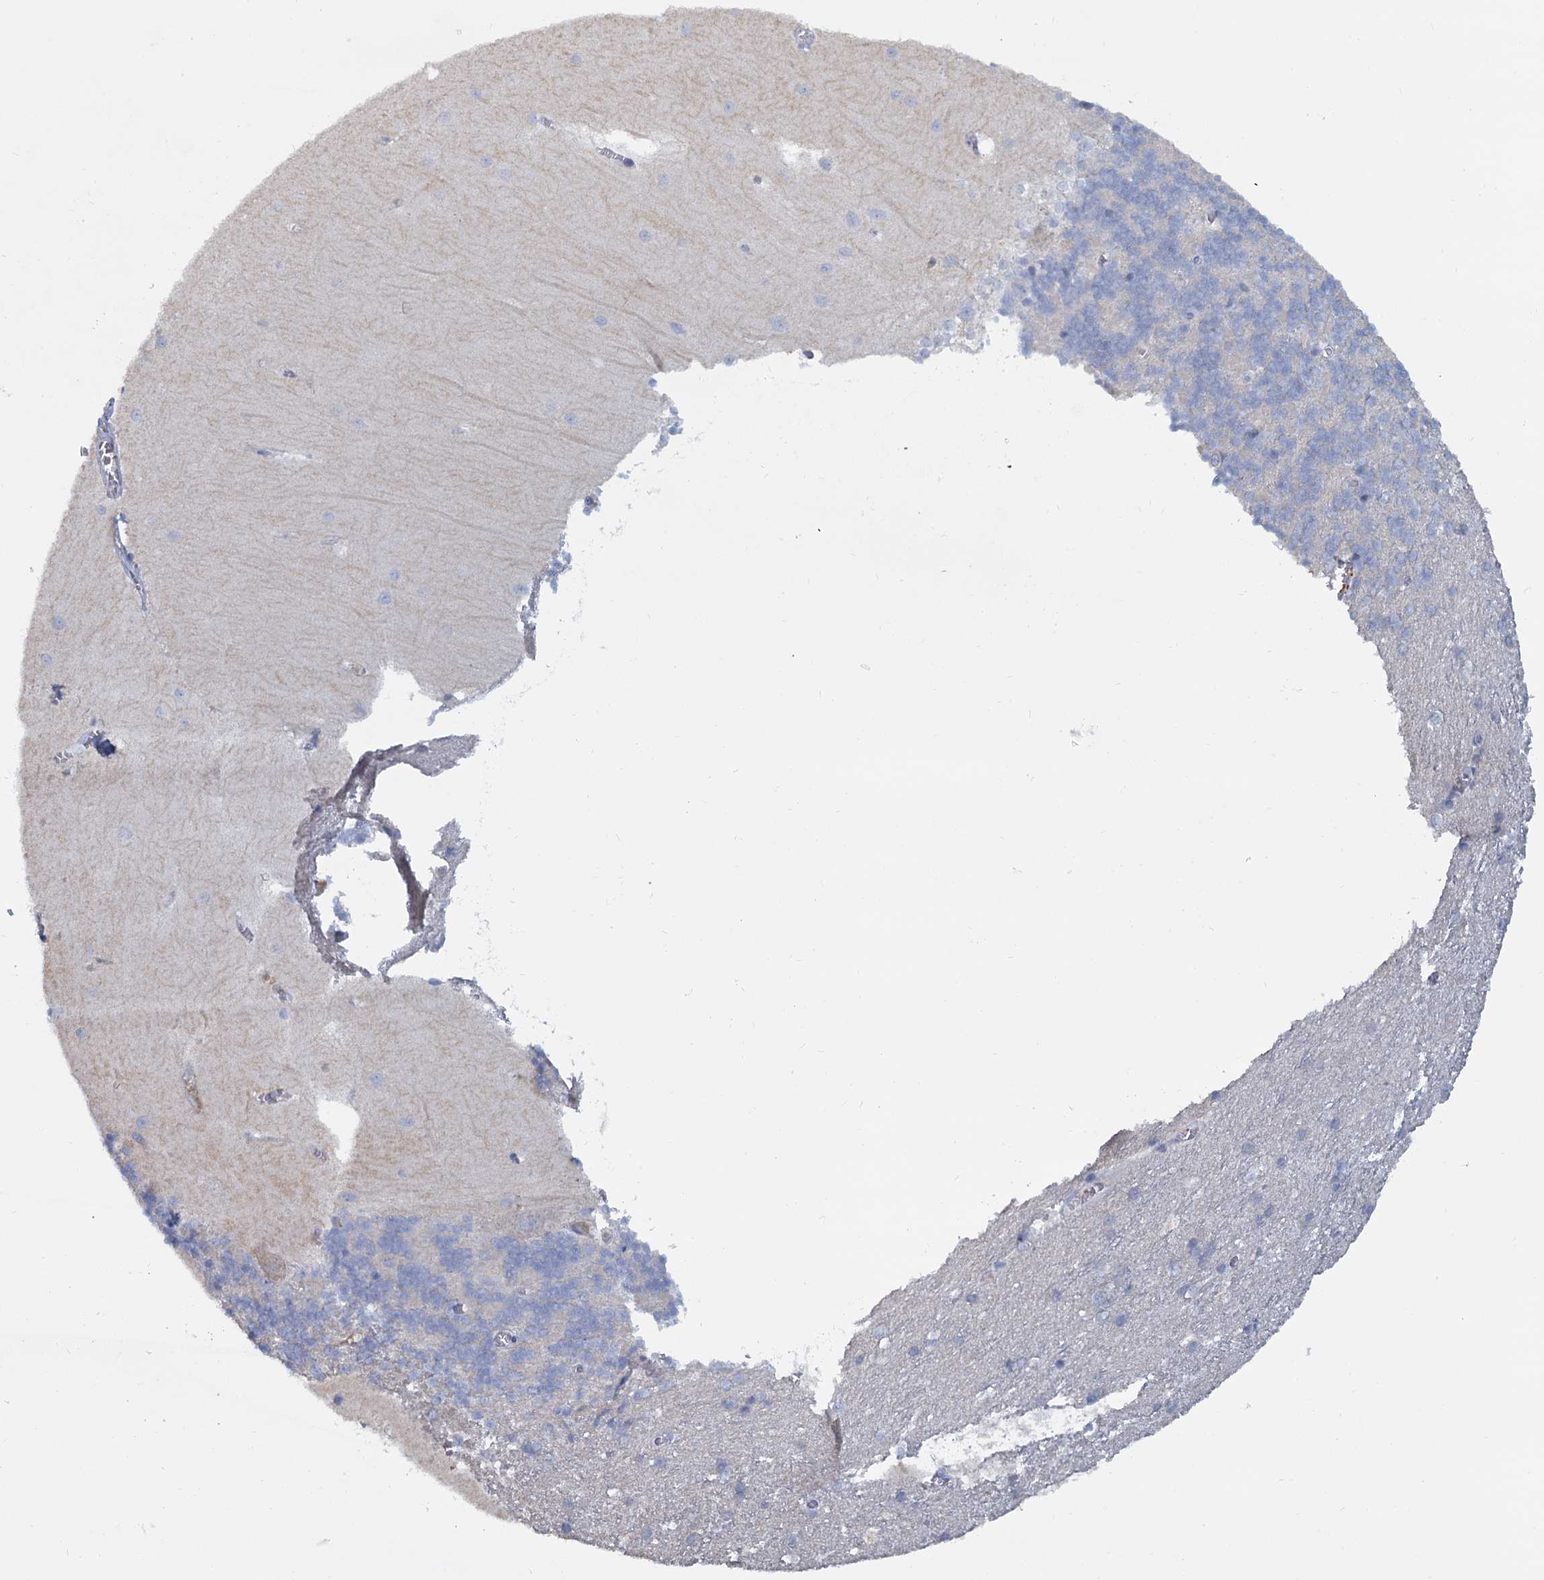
{"staining": {"intensity": "negative", "quantity": "none", "location": "none"}, "tissue": "cerebellum", "cell_type": "Cells in granular layer", "image_type": "normal", "snomed": [{"axis": "morphology", "description": "Normal tissue, NOS"}, {"axis": "topography", "description": "Cerebellum"}], "caption": "Histopathology image shows no protein positivity in cells in granular layer of unremarkable cerebellum.", "gene": "ACSM3", "patient": {"sex": "male", "age": 37}}